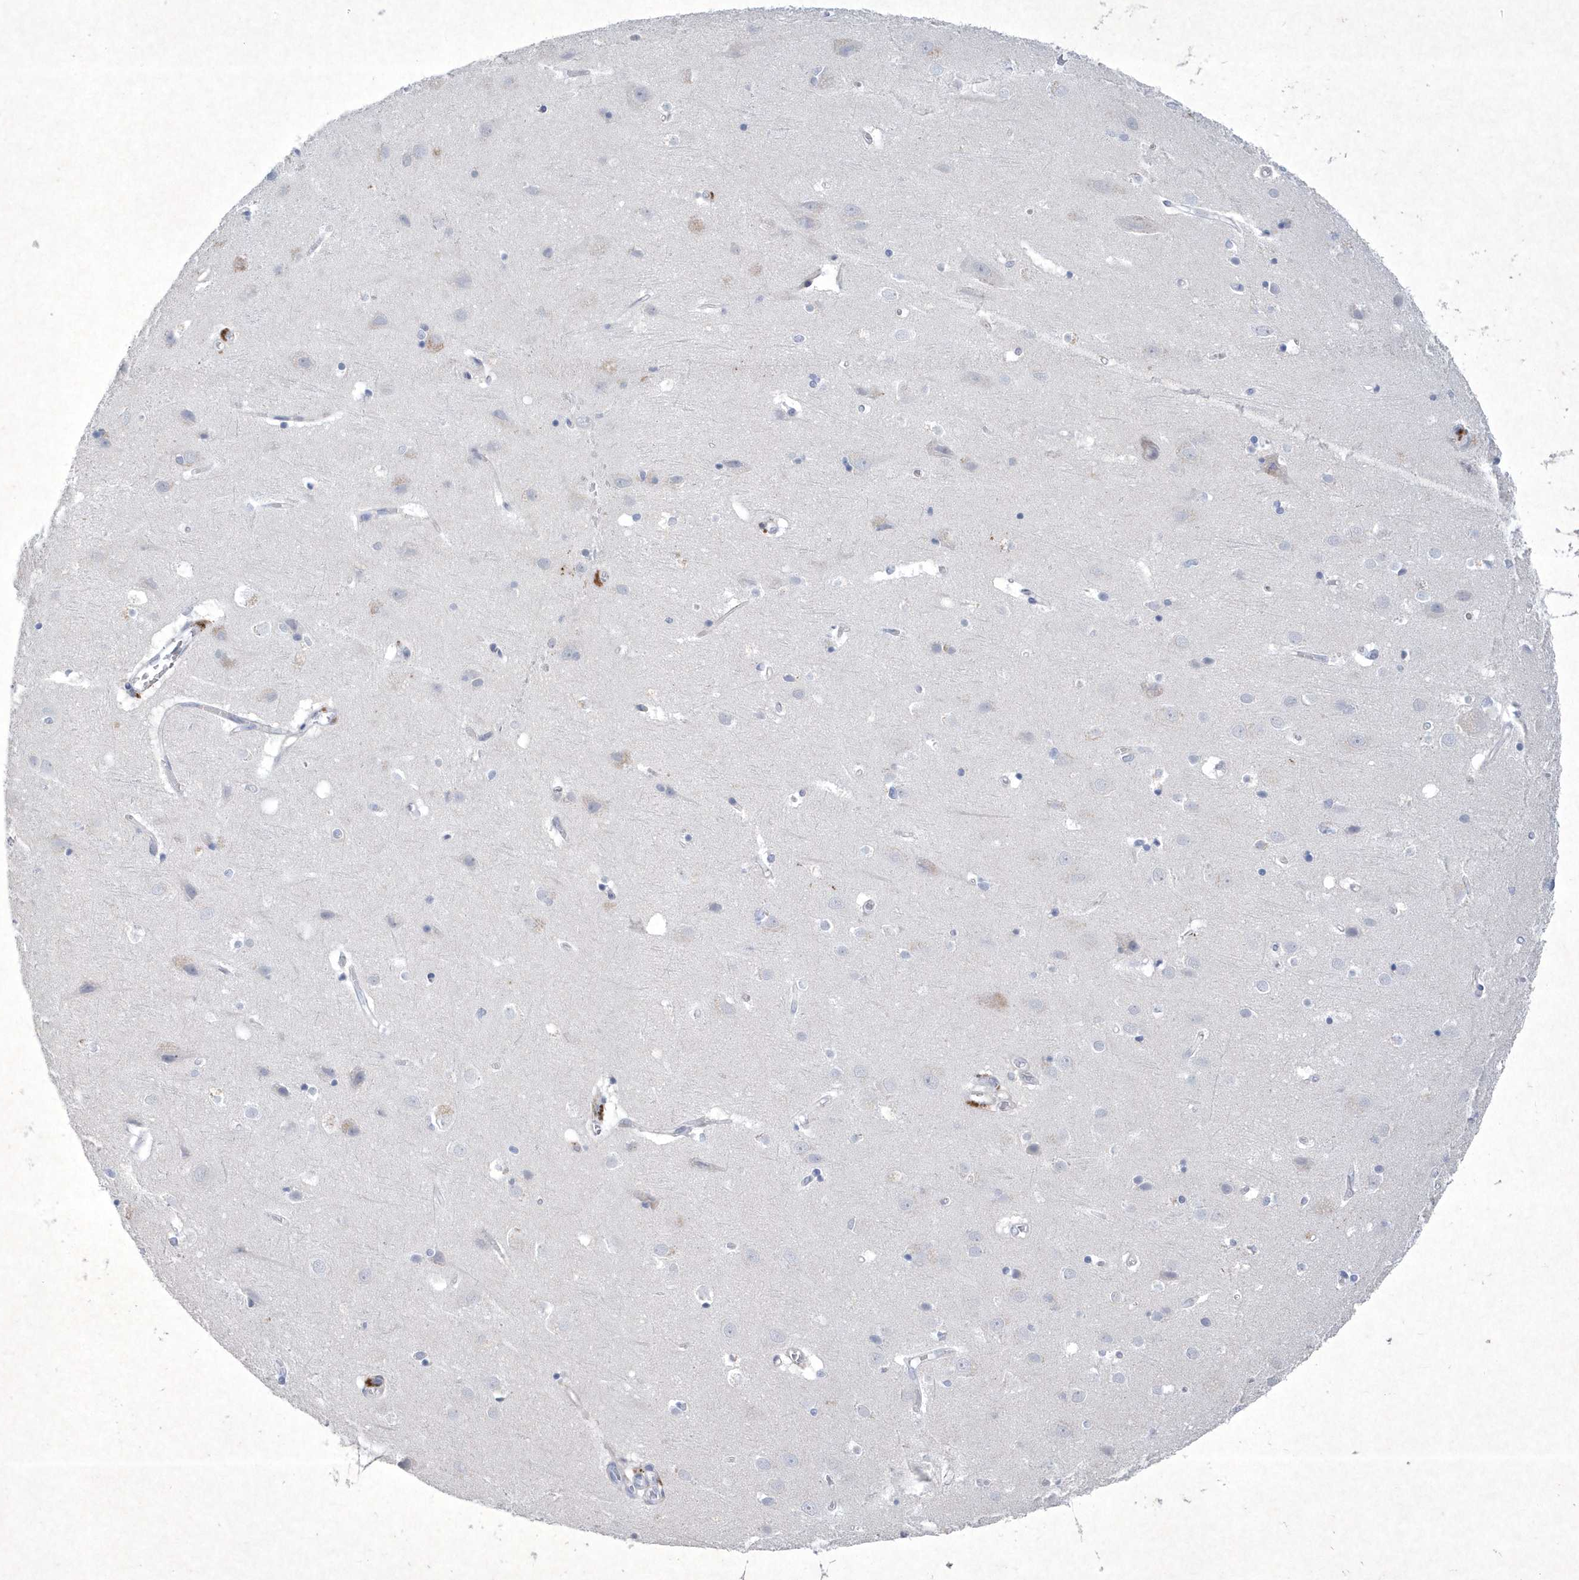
{"staining": {"intensity": "negative", "quantity": "none", "location": "none"}, "tissue": "cerebral cortex", "cell_type": "Endothelial cells", "image_type": "normal", "snomed": [{"axis": "morphology", "description": "Normal tissue, NOS"}, {"axis": "topography", "description": "Cerebral cortex"}], "caption": "This image is of benign cerebral cortex stained with immunohistochemistry to label a protein in brown with the nuclei are counter-stained blue. There is no positivity in endothelial cells. The staining is performed using DAB brown chromogen with nuclei counter-stained in using hematoxylin.", "gene": "BHLHA15", "patient": {"sex": "male", "age": 54}}